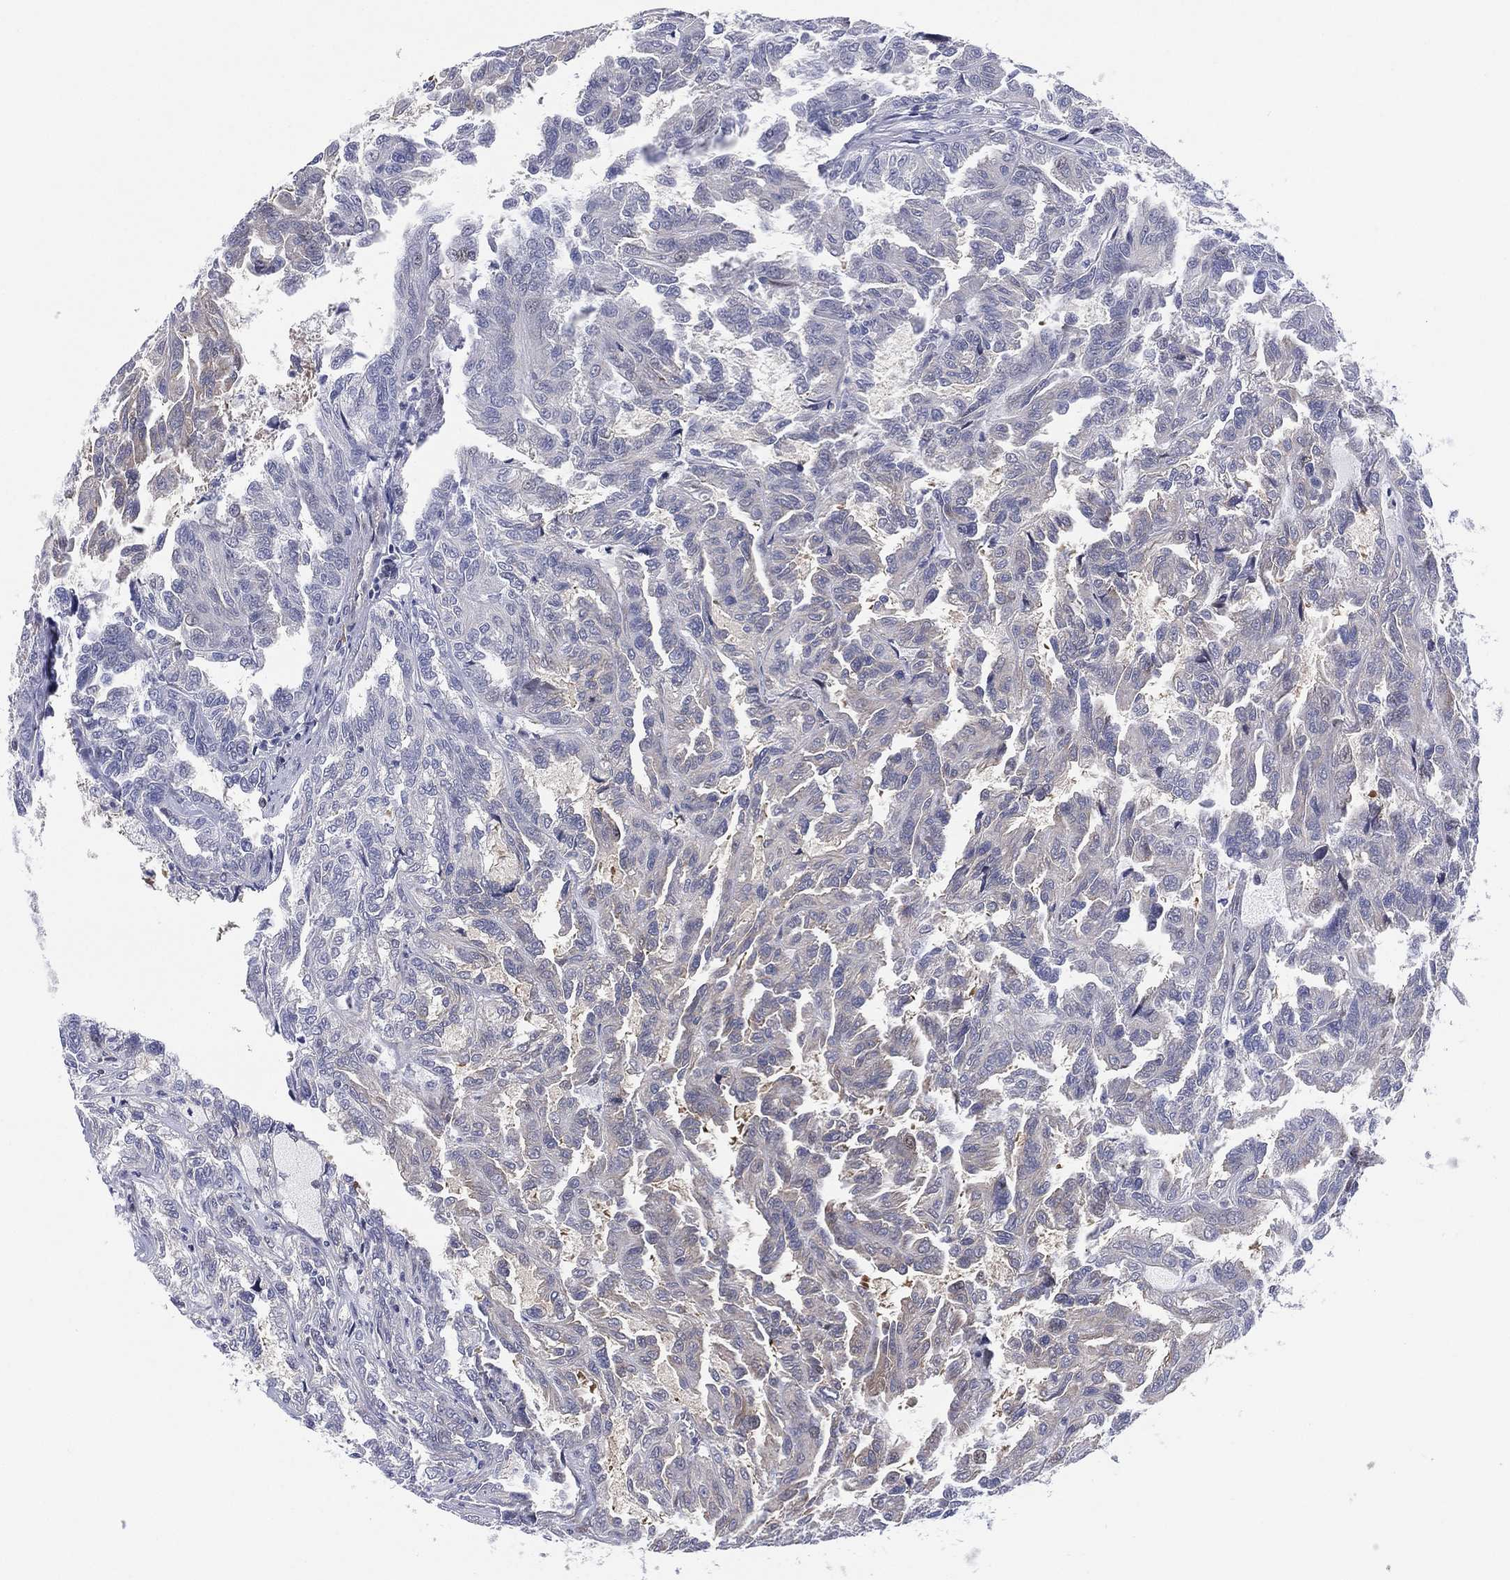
{"staining": {"intensity": "negative", "quantity": "none", "location": "none"}, "tissue": "renal cancer", "cell_type": "Tumor cells", "image_type": "cancer", "snomed": [{"axis": "morphology", "description": "Adenocarcinoma, NOS"}, {"axis": "topography", "description": "Kidney"}], "caption": "High power microscopy photomicrograph of an immunohistochemistry micrograph of renal cancer, revealing no significant positivity in tumor cells.", "gene": "SLC4A4", "patient": {"sex": "male", "age": 79}}